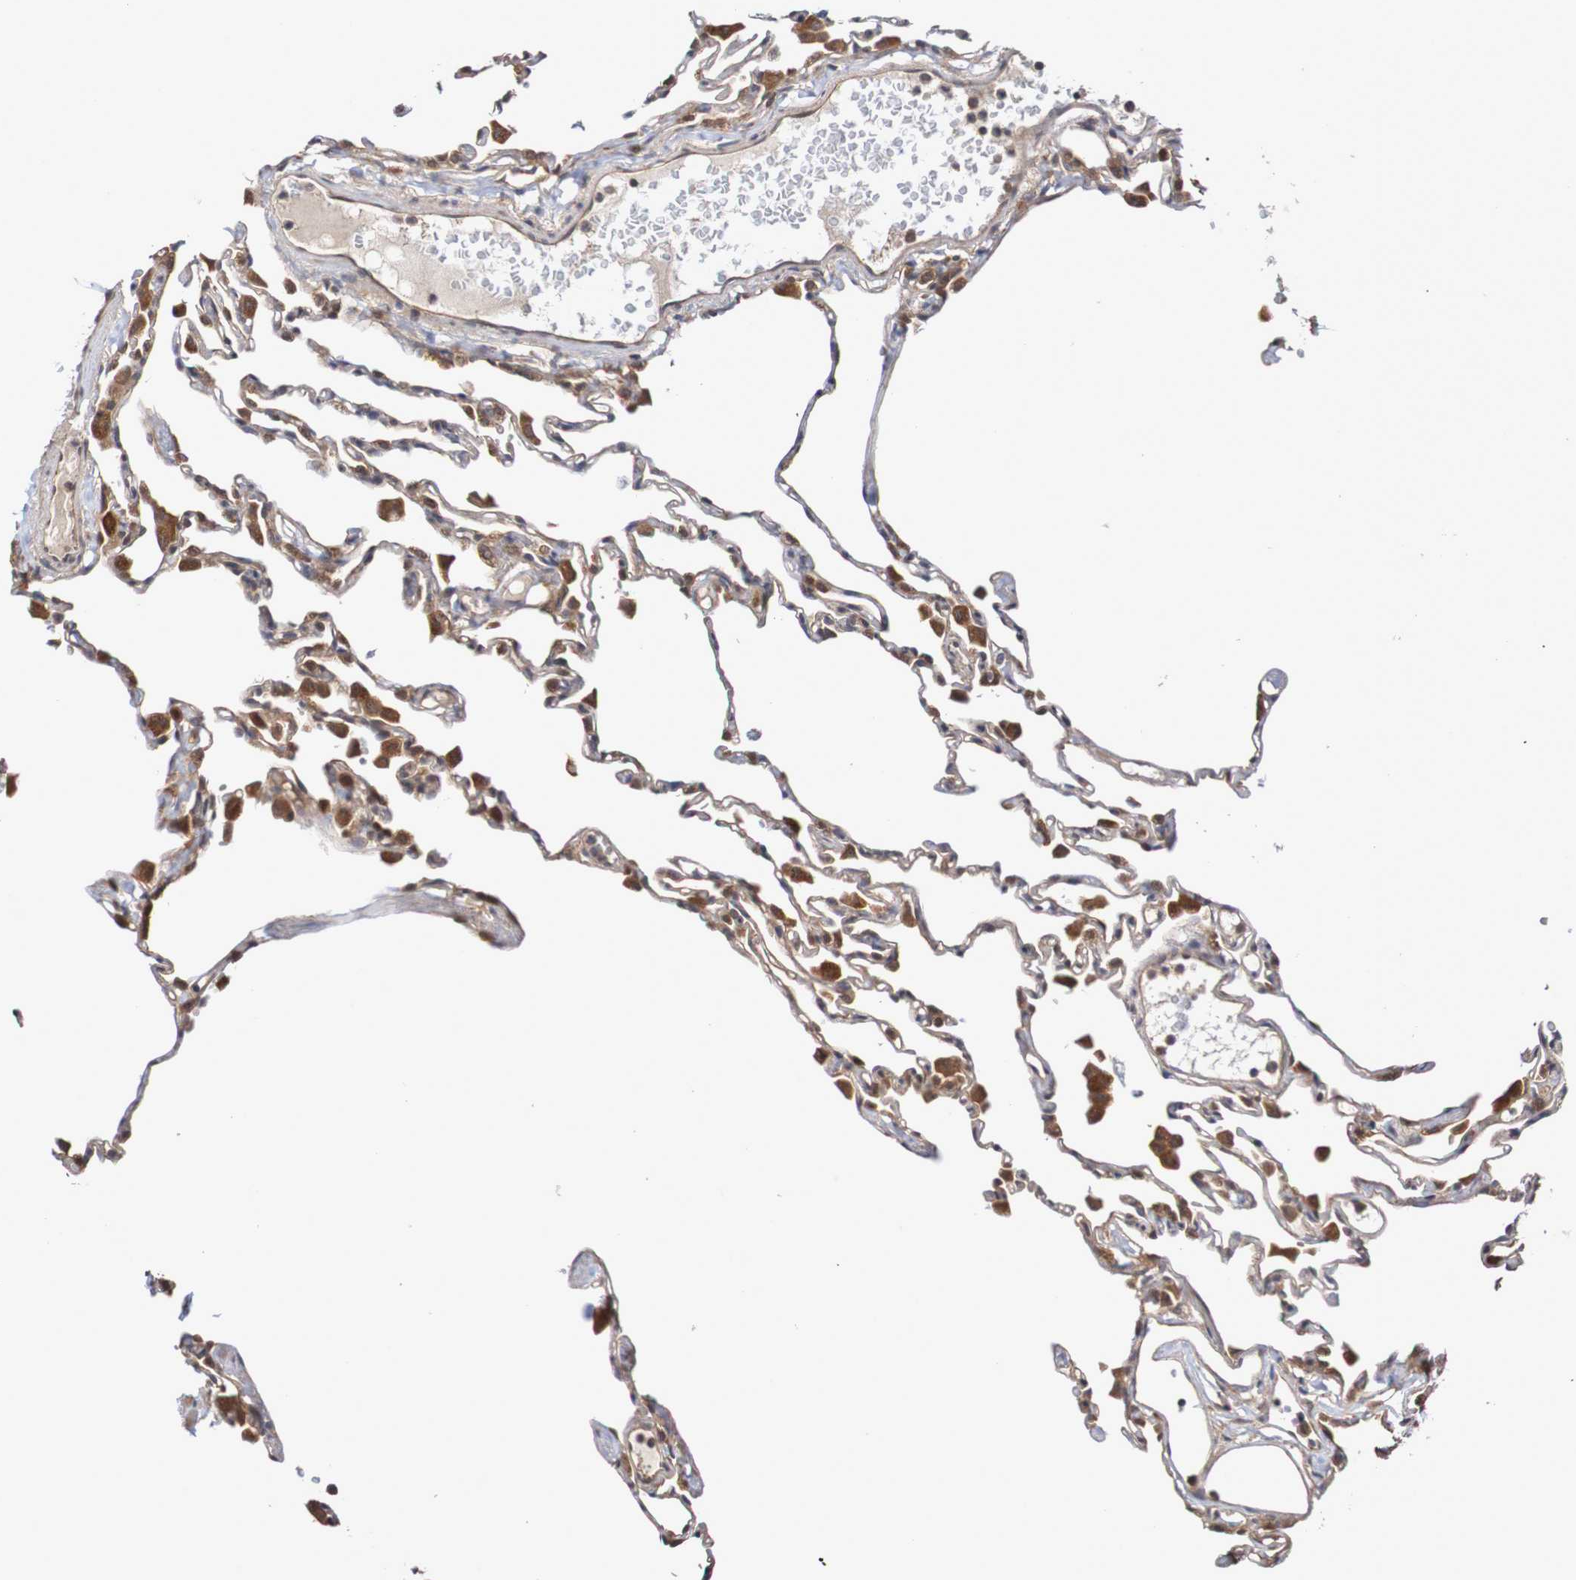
{"staining": {"intensity": "negative", "quantity": "none", "location": "none"}, "tissue": "lung", "cell_type": "Alveolar cells", "image_type": "normal", "snomed": [{"axis": "morphology", "description": "Normal tissue, NOS"}, {"axis": "topography", "description": "Lung"}], "caption": "Immunohistochemical staining of unremarkable human lung shows no significant staining in alveolar cells. Nuclei are stained in blue.", "gene": "PHPT1", "patient": {"sex": "female", "age": 49}}